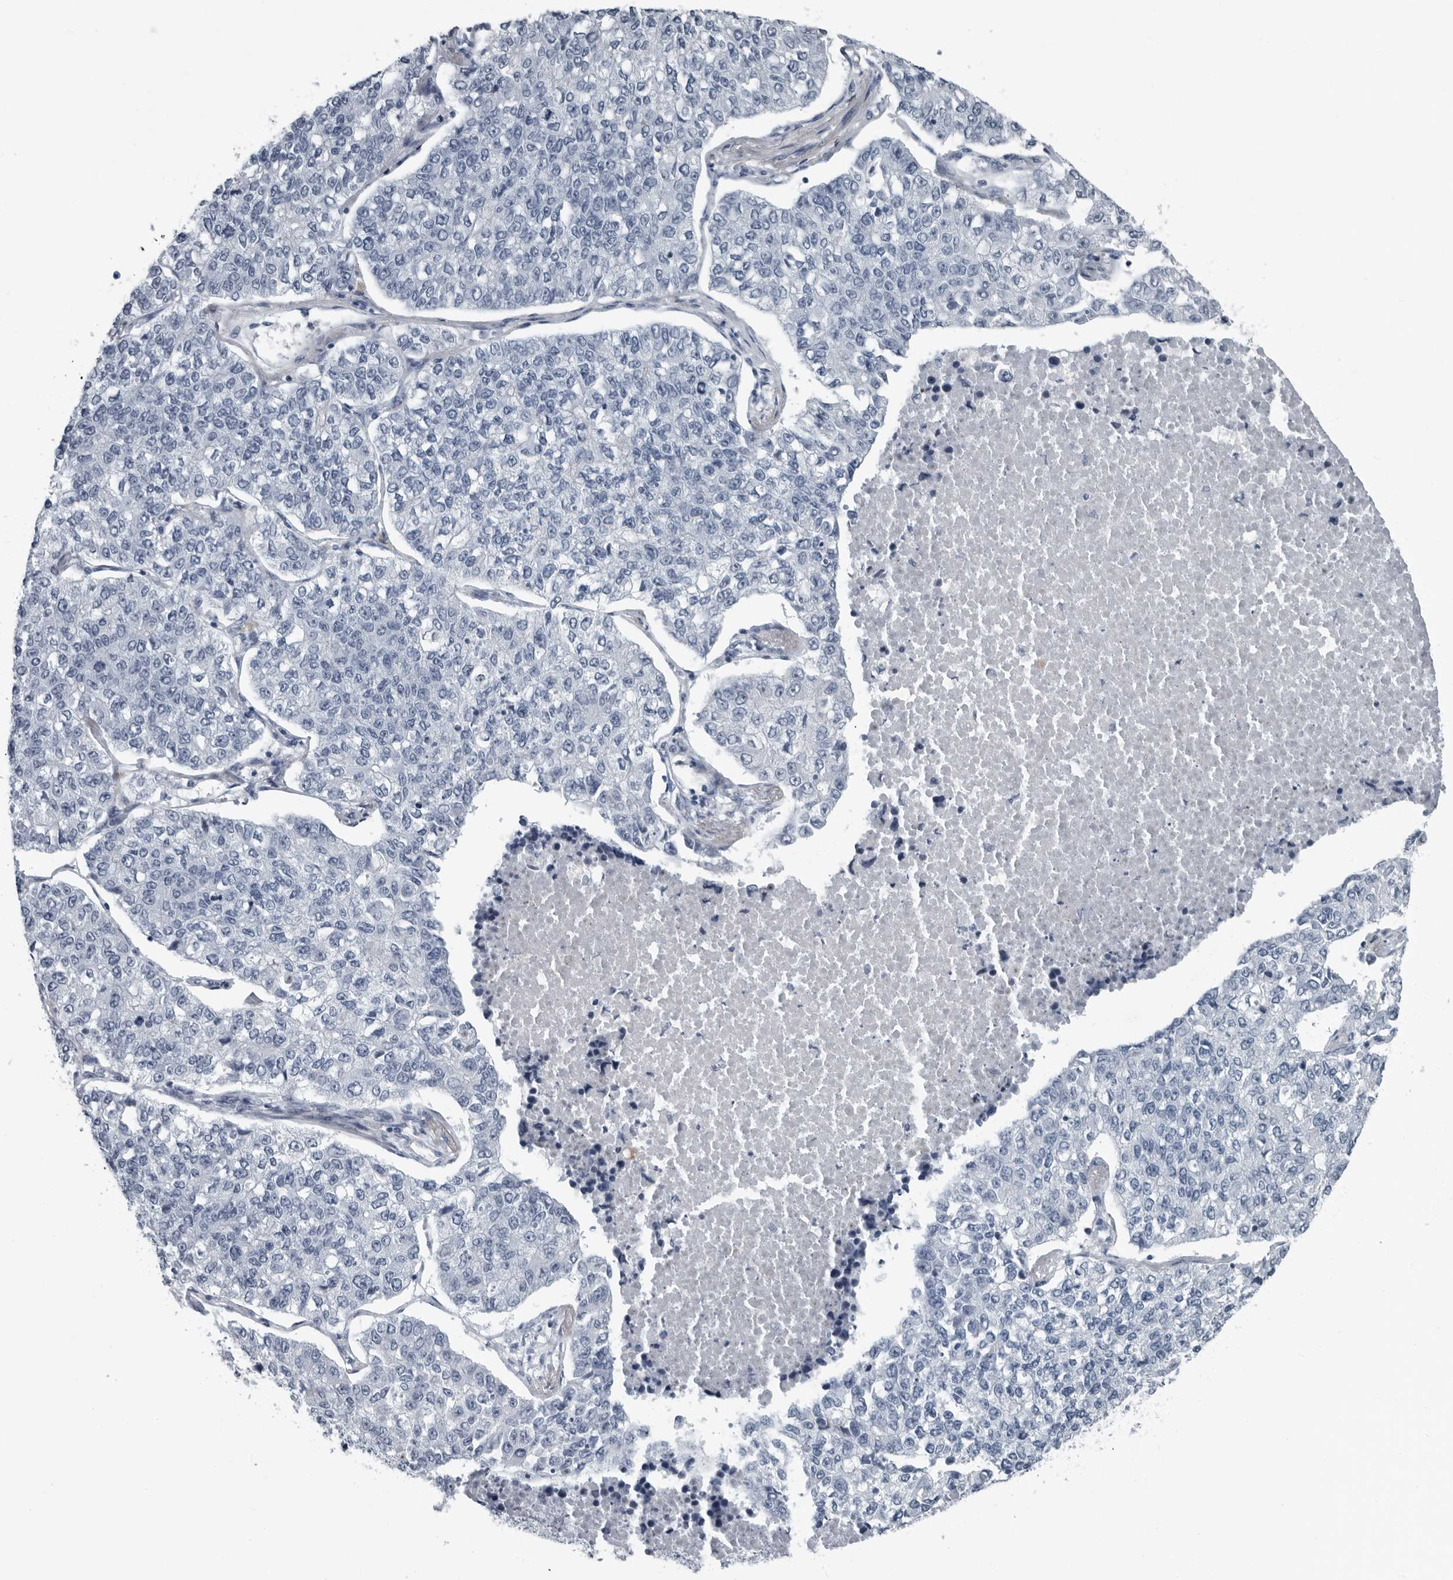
{"staining": {"intensity": "negative", "quantity": "none", "location": "none"}, "tissue": "lung cancer", "cell_type": "Tumor cells", "image_type": "cancer", "snomed": [{"axis": "morphology", "description": "Adenocarcinoma, NOS"}, {"axis": "topography", "description": "Lung"}], "caption": "DAB immunohistochemical staining of lung cancer (adenocarcinoma) displays no significant positivity in tumor cells.", "gene": "PDCD11", "patient": {"sex": "male", "age": 49}}